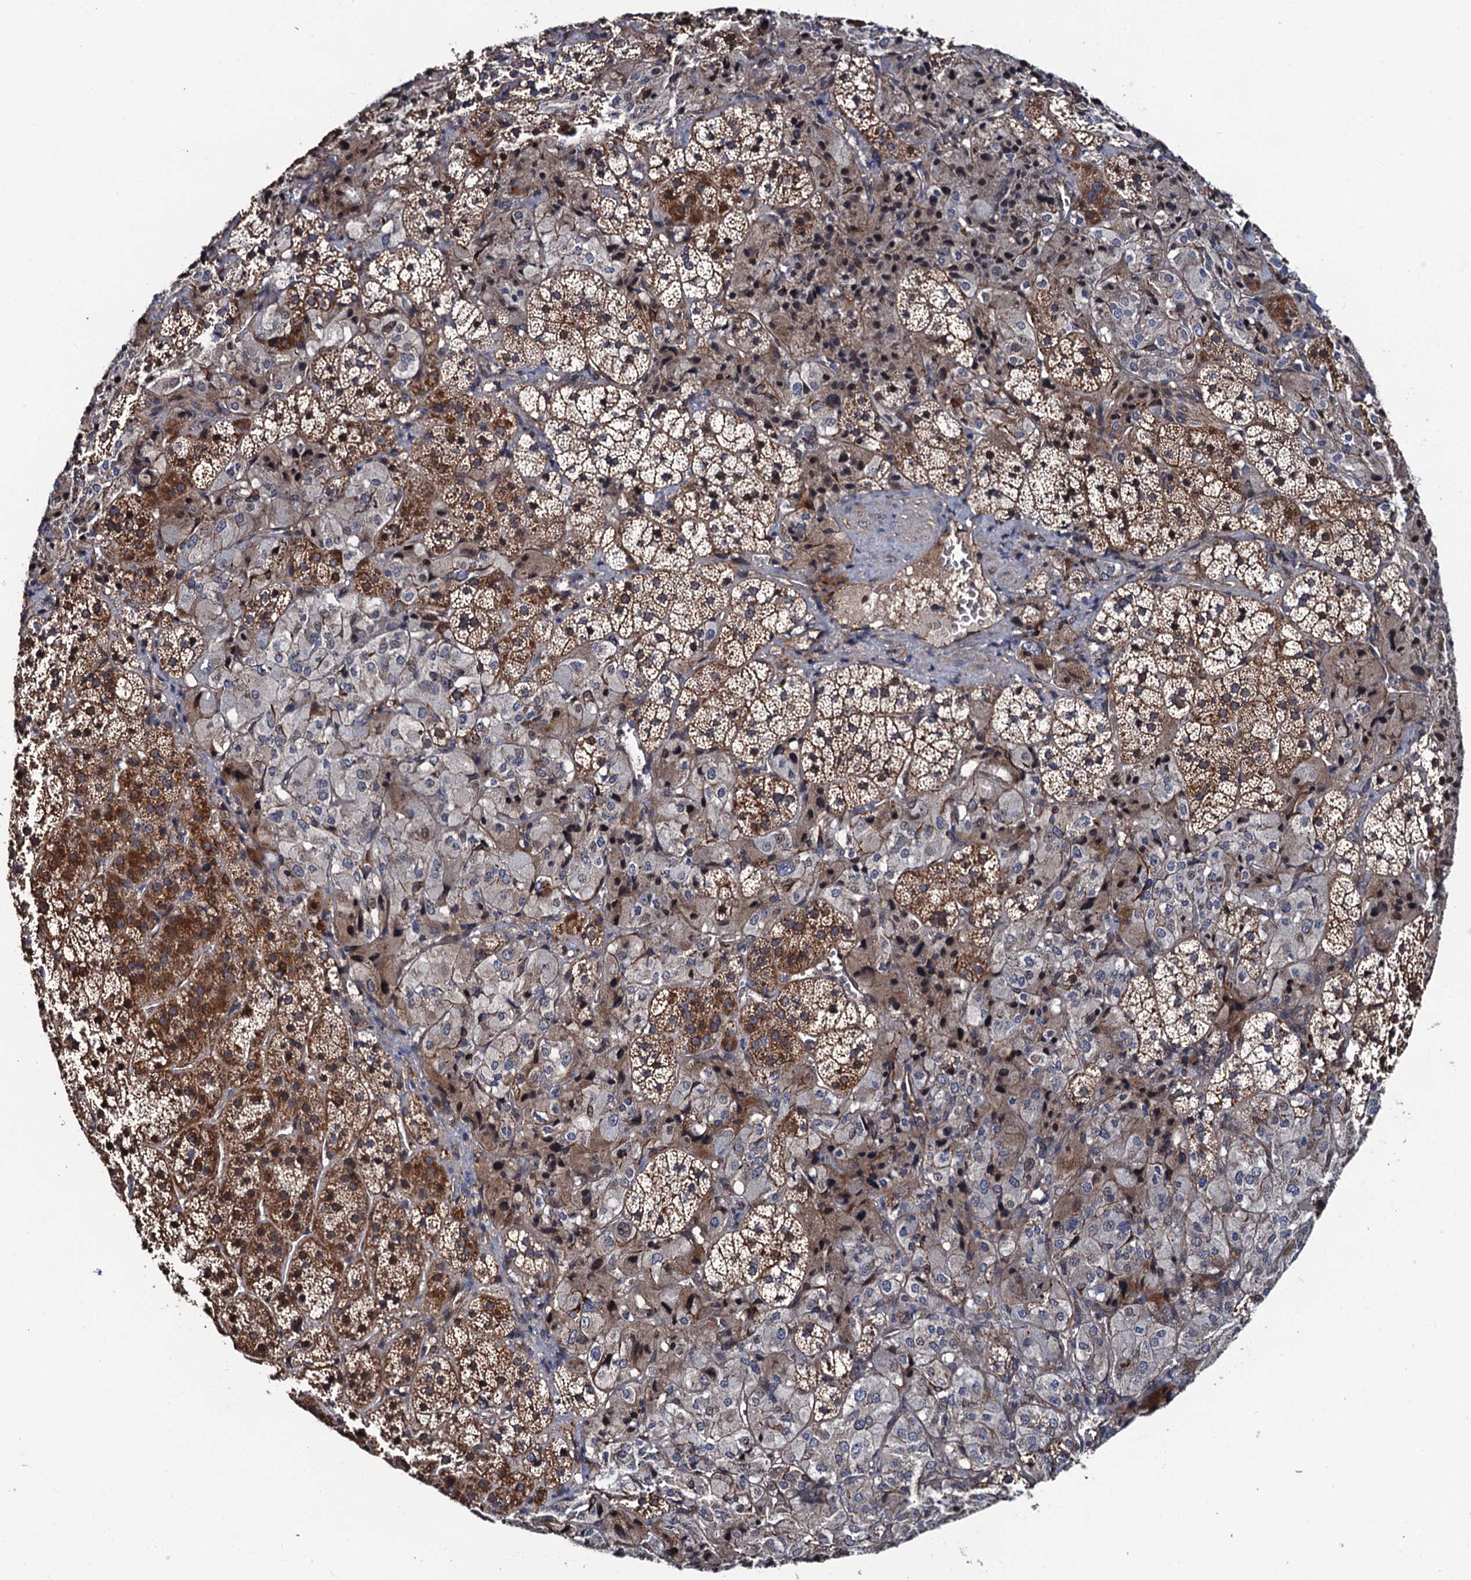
{"staining": {"intensity": "moderate", "quantity": ">75%", "location": "cytoplasmic/membranous"}, "tissue": "adrenal gland", "cell_type": "Glandular cells", "image_type": "normal", "snomed": [{"axis": "morphology", "description": "Normal tissue, NOS"}, {"axis": "topography", "description": "Adrenal gland"}], "caption": "Adrenal gland stained with DAB (3,3'-diaminobenzidine) IHC reveals medium levels of moderate cytoplasmic/membranous staining in approximately >75% of glandular cells.", "gene": "FSIP1", "patient": {"sex": "female", "age": 44}}